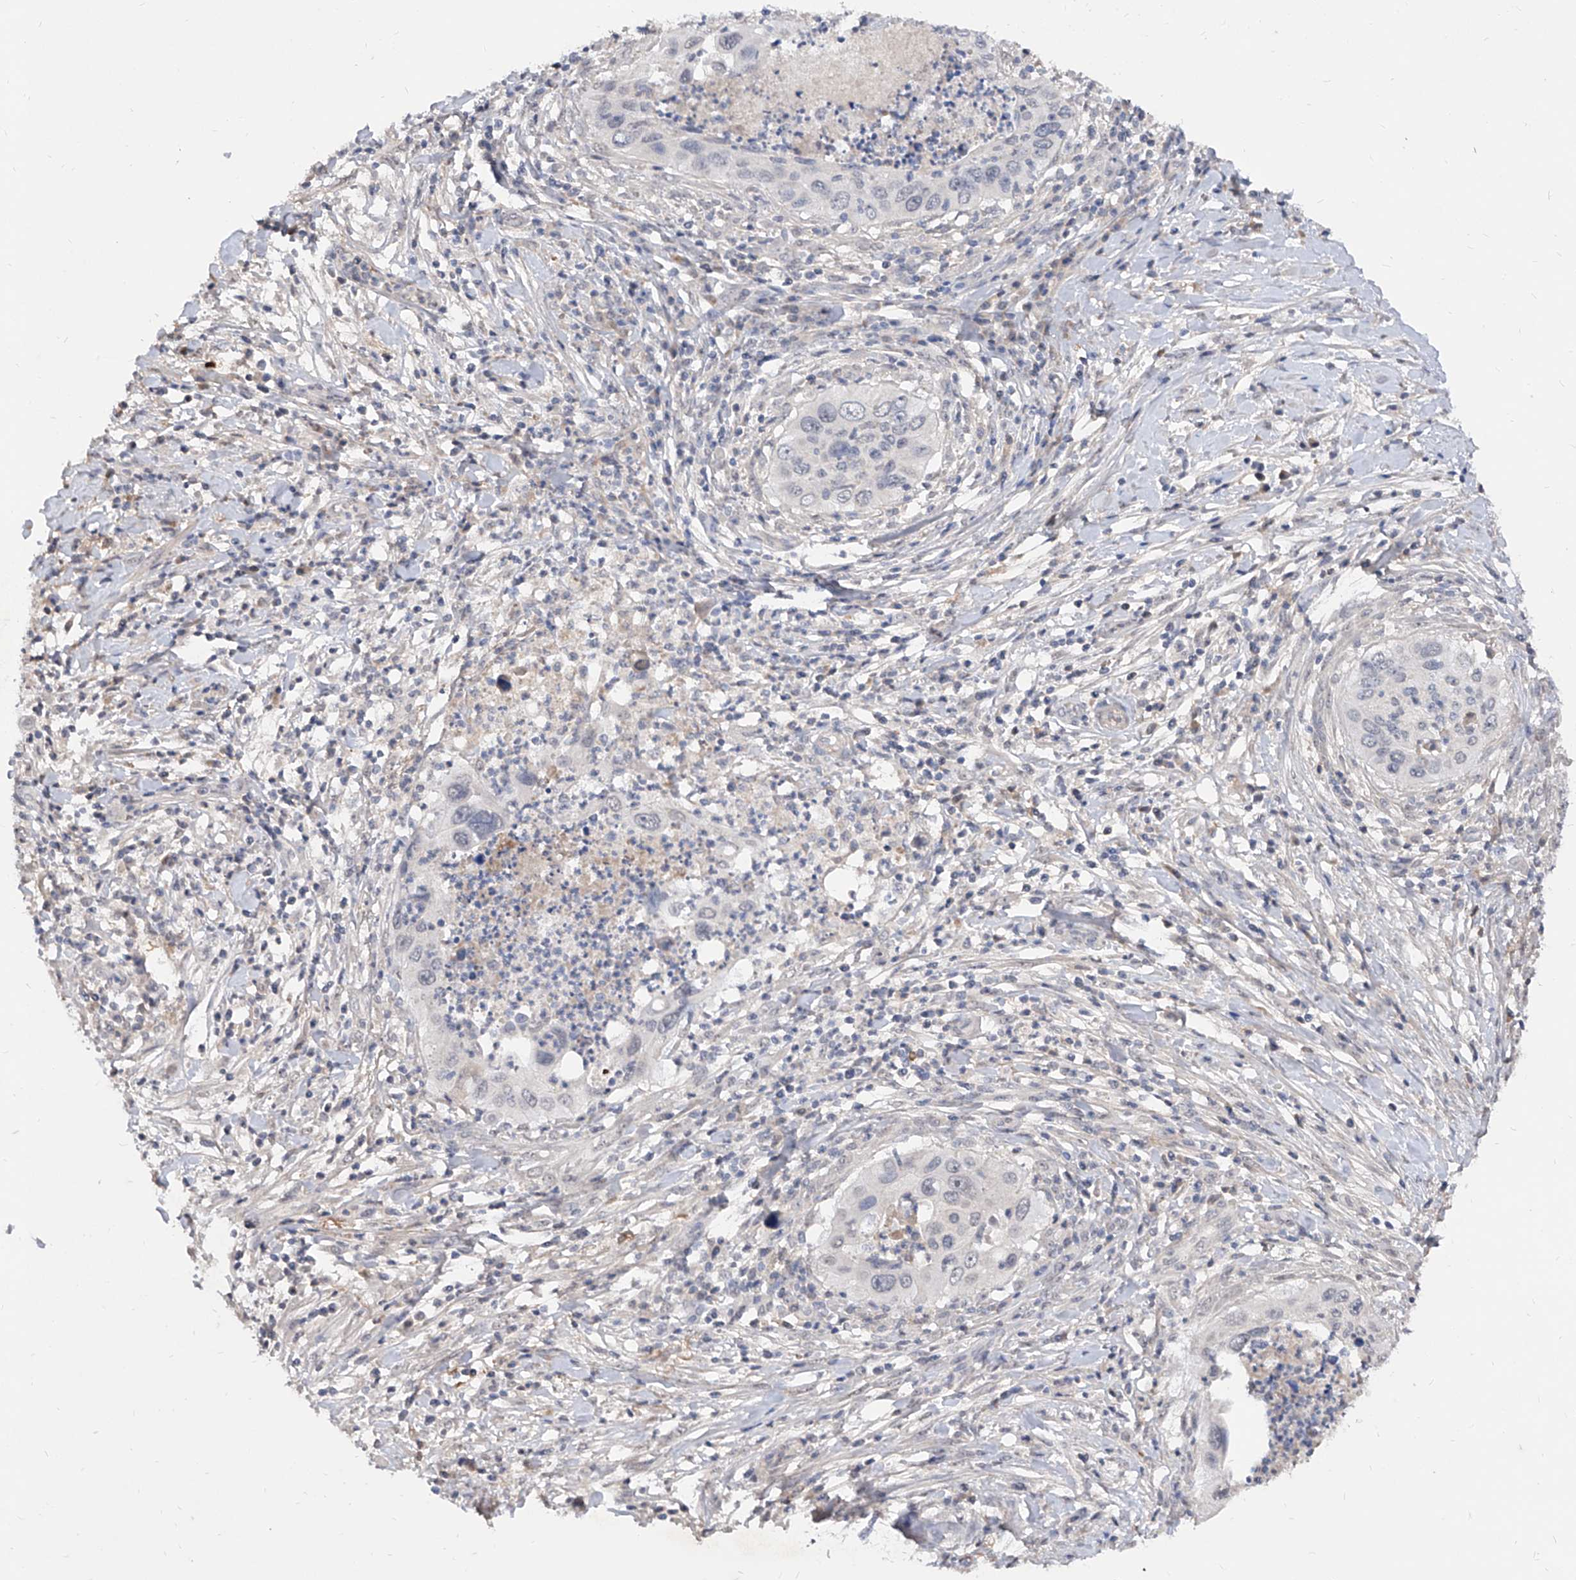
{"staining": {"intensity": "negative", "quantity": "none", "location": "none"}, "tissue": "cervical cancer", "cell_type": "Tumor cells", "image_type": "cancer", "snomed": [{"axis": "morphology", "description": "Squamous cell carcinoma, NOS"}, {"axis": "topography", "description": "Cervix"}], "caption": "Immunohistochemical staining of cervical cancer displays no significant positivity in tumor cells. (IHC, brightfield microscopy, high magnification).", "gene": "C4A", "patient": {"sex": "female", "age": 38}}